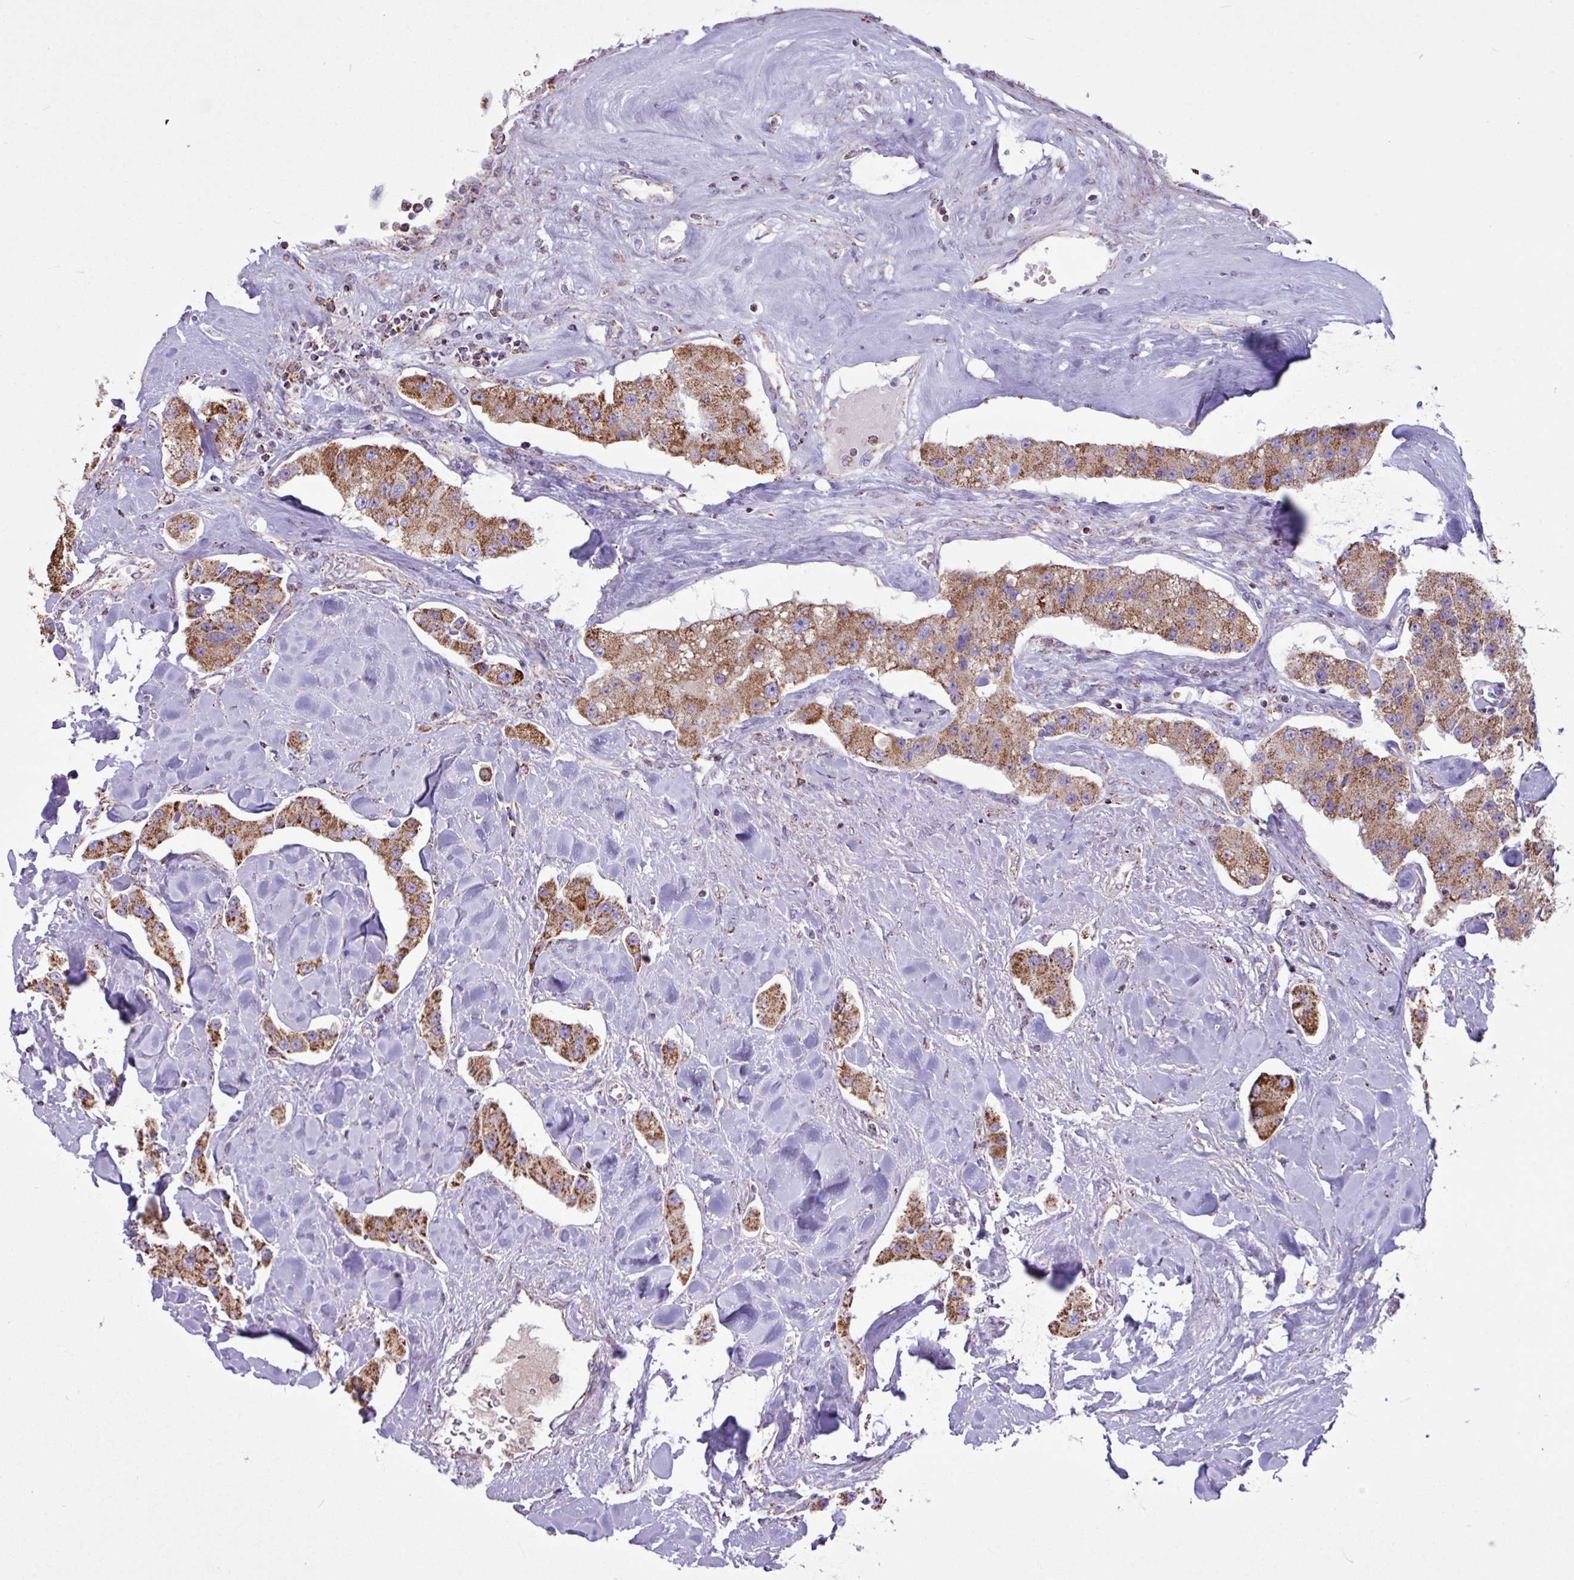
{"staining": {"intensity": "moderate", "quantity": ">75%", "location": "cytoplasmic/membranous"}, "tissue": "carcinoid", "cell_type": "Tumor cells", "image_type": "cancer", "snomed": [{"axis": "morphology", "description": "Carcinoid, malignant, NOS"}, {"axis": "topography", "description": "Pancreas"}], "caption": "Protein analysis of malignant carcinoid tissue displays moderate cytoplasmic/membranous staining in about >75% of tumor cells. The staining is performed using DAB brown chromogen to label protein expression. The nuclei are counter-stained blue using hematoxylin.", "gene": "RTL3", "patient": {"sex": "male", "age": 41}}